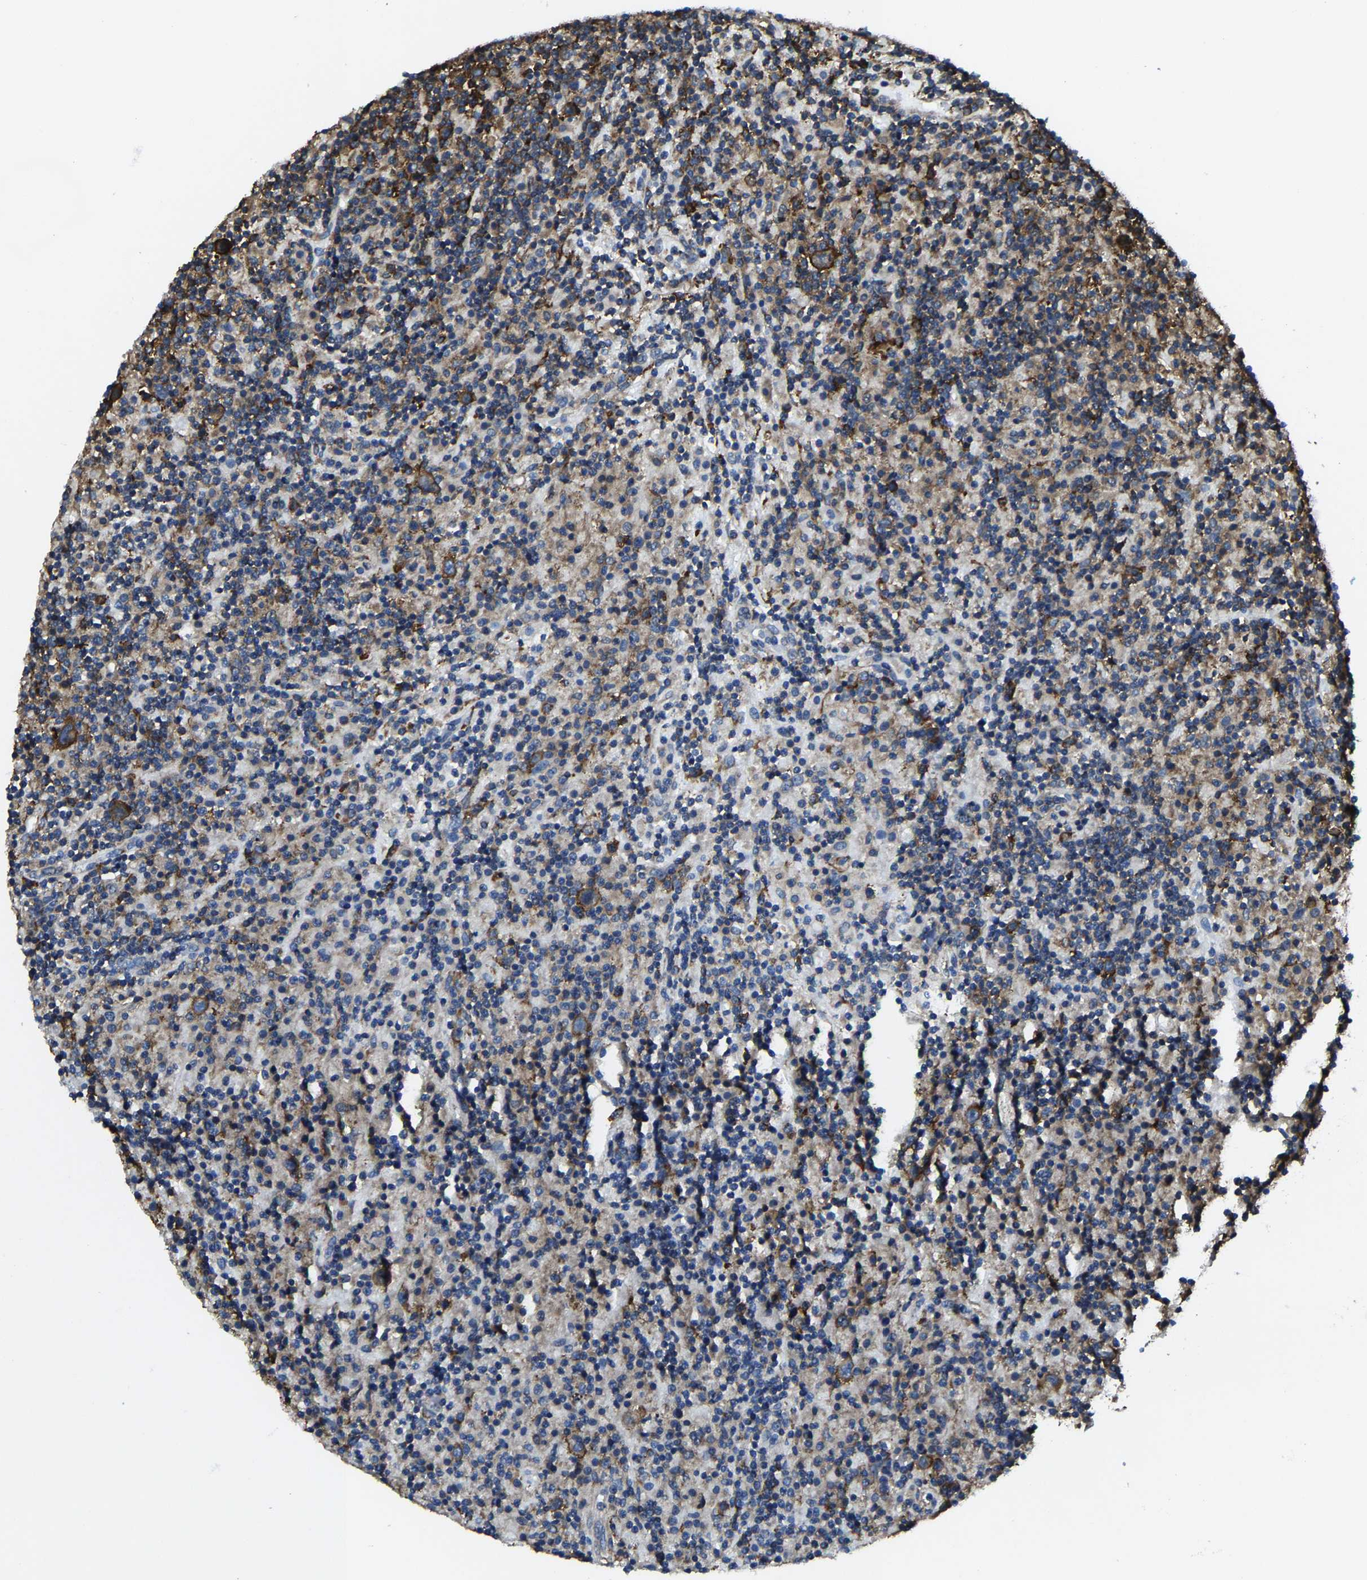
{"staining": {"intensity": "strong", "quantity": ">75%", "location": "cytoplasmic/membranous"}, "tissue": "lymphoma", "cell_type": "Tumor cells", "image_type": "cancer", "snomed": [{"axis": "morphology", "description": "Hodgkin's disease, NOS"}, {"axis": "topography", "description": "Lymph node"}], "caption": "Strong cytoplasmic/membranous expression is seen in approximately >75% of tumor cells in Hodgkin's disease. (brown staining indicates protein expression, while blue staining denotes nuclei).", "gene": "G3BP2", "patient": {"sex": "male", "age": 70}}